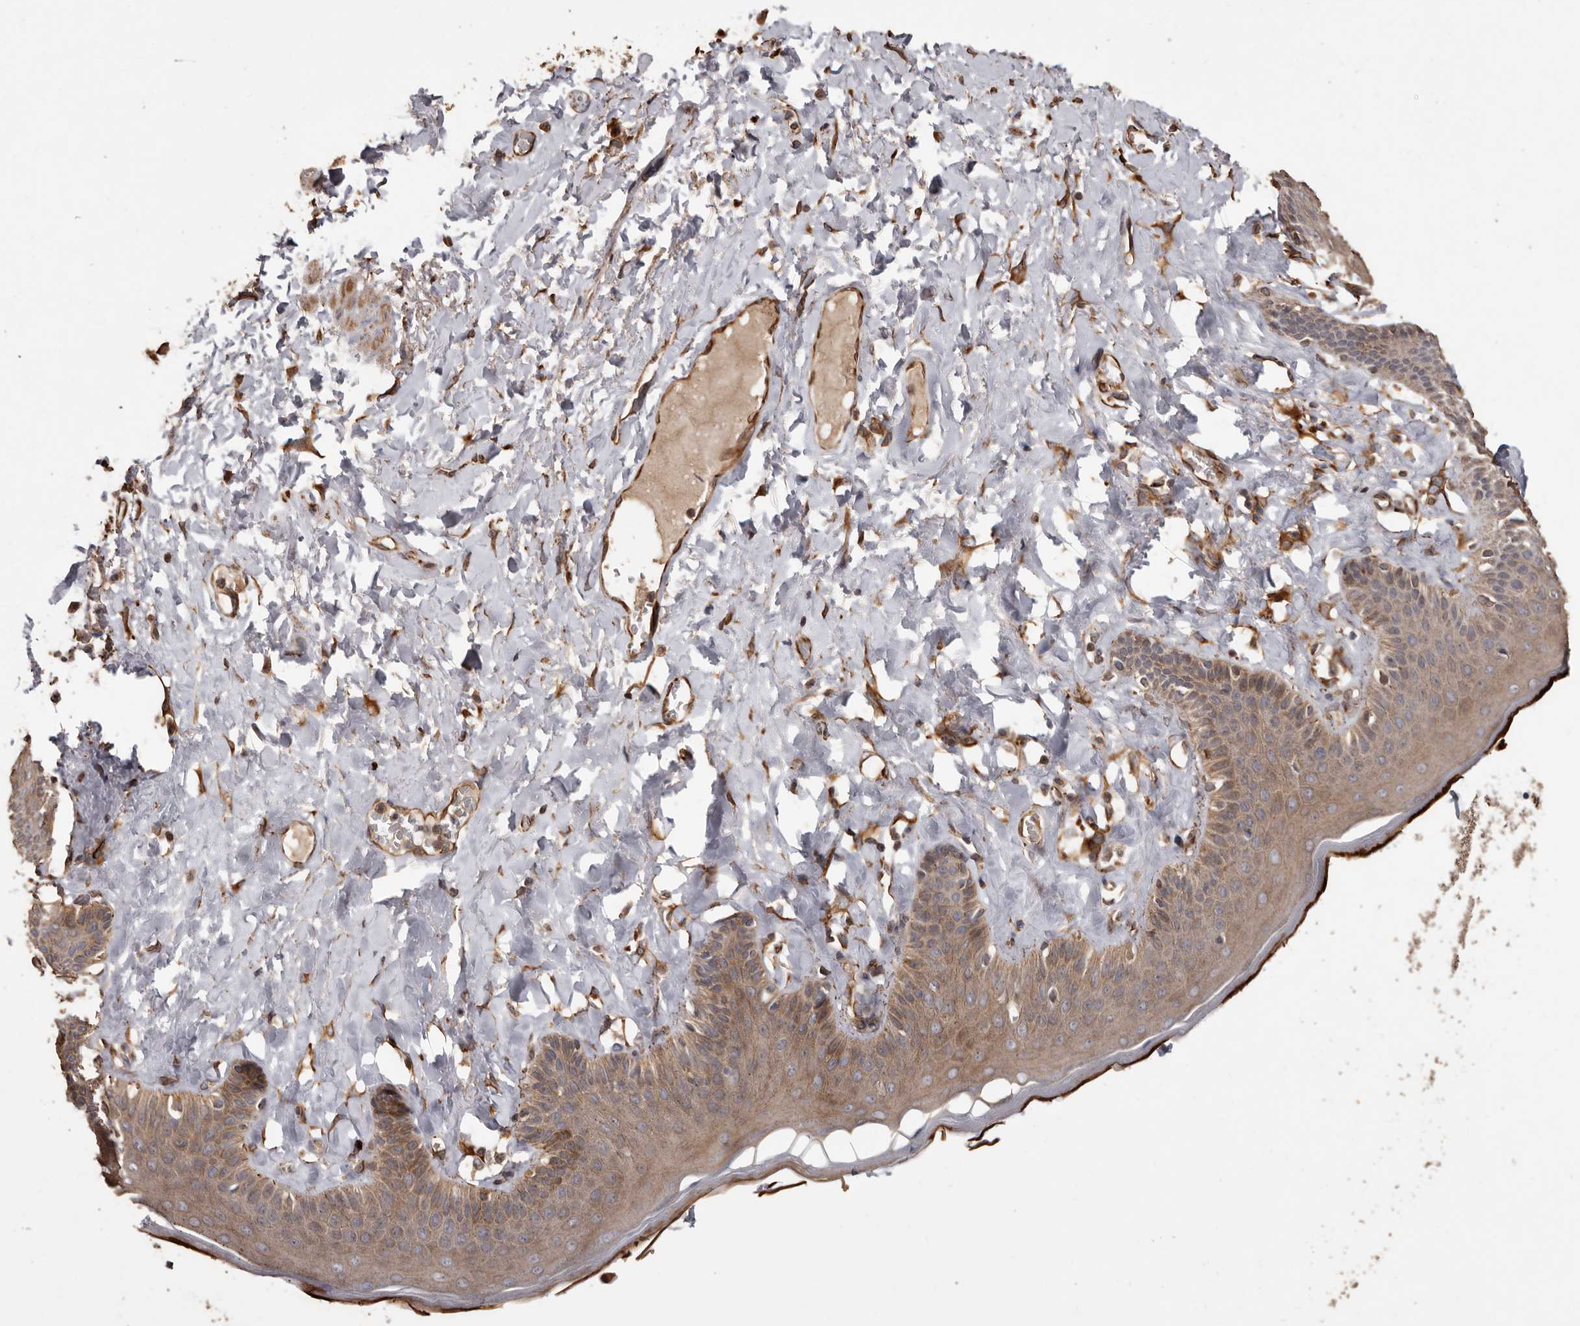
{"staining": {"intensity": "moderate", "quantity": ">75%", "location": "cytoplasmic/membranous"}, "tissue": "skin", "cell_type": "Epidermal cells", "image_type": "normal", "snomed": [{"axis": "morphology", "description": "Normal tissue, NOS"}, {"axis": "topography", "description": "Anal"}], "caption": "Immunohistochemistry micrograph of normal skin stained for a protein (brown), which displays medium levels of moderate cytoplasmic/membranous positivity in approximately >75% of epidermal cells.", "gene": "BRAT1", "patient": {"sex": "male", "age": 69}}